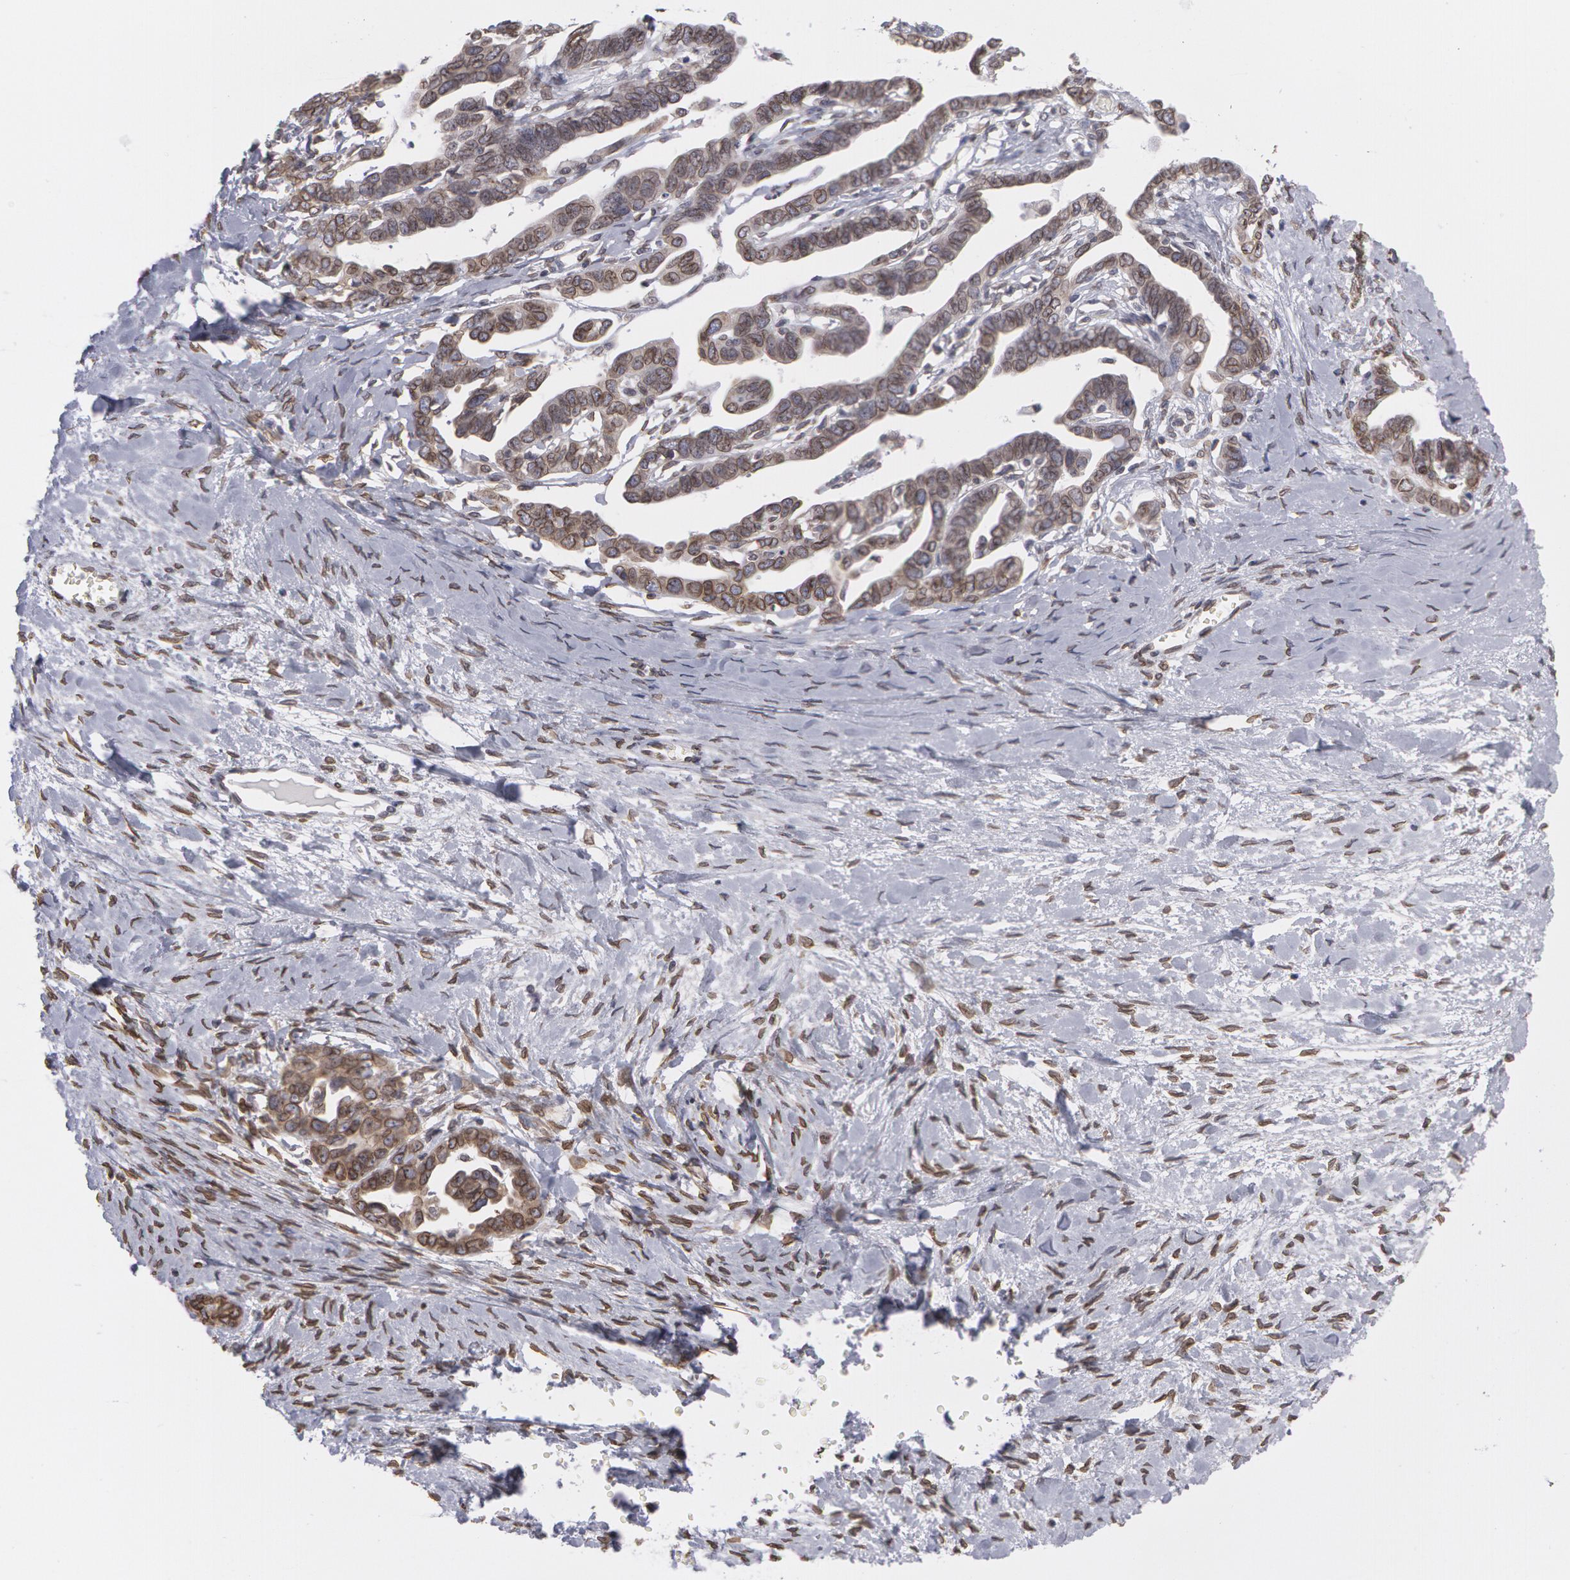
{"staining": {"intensity": "moderate", "quantity": ">75%", "location": "cytoplasmic/membranous,nuclear"}, "tissue": "ovarian cancer", "cell_type": "Tumor cells", "image_type": "cancer", "snomed": [{"axis": "morphology", "description": "Cystadenocarcinoma, serous, NOS"}, {"axis": "topography", "description": "Ovary"}], "caption": "Immunohistochemical staining of human ovarian serous cystadenocarcinoma reveals medium levels of moderate cytoplasmic/membranous and nuclear staining in approximately >75% of tumor cells. (DAB (3,3'-diaminobenzidine) = brown stain, brightfield microscopy at high magnification).", "gene": "EMD", "patient": {"sex": "female", "age": 69}}